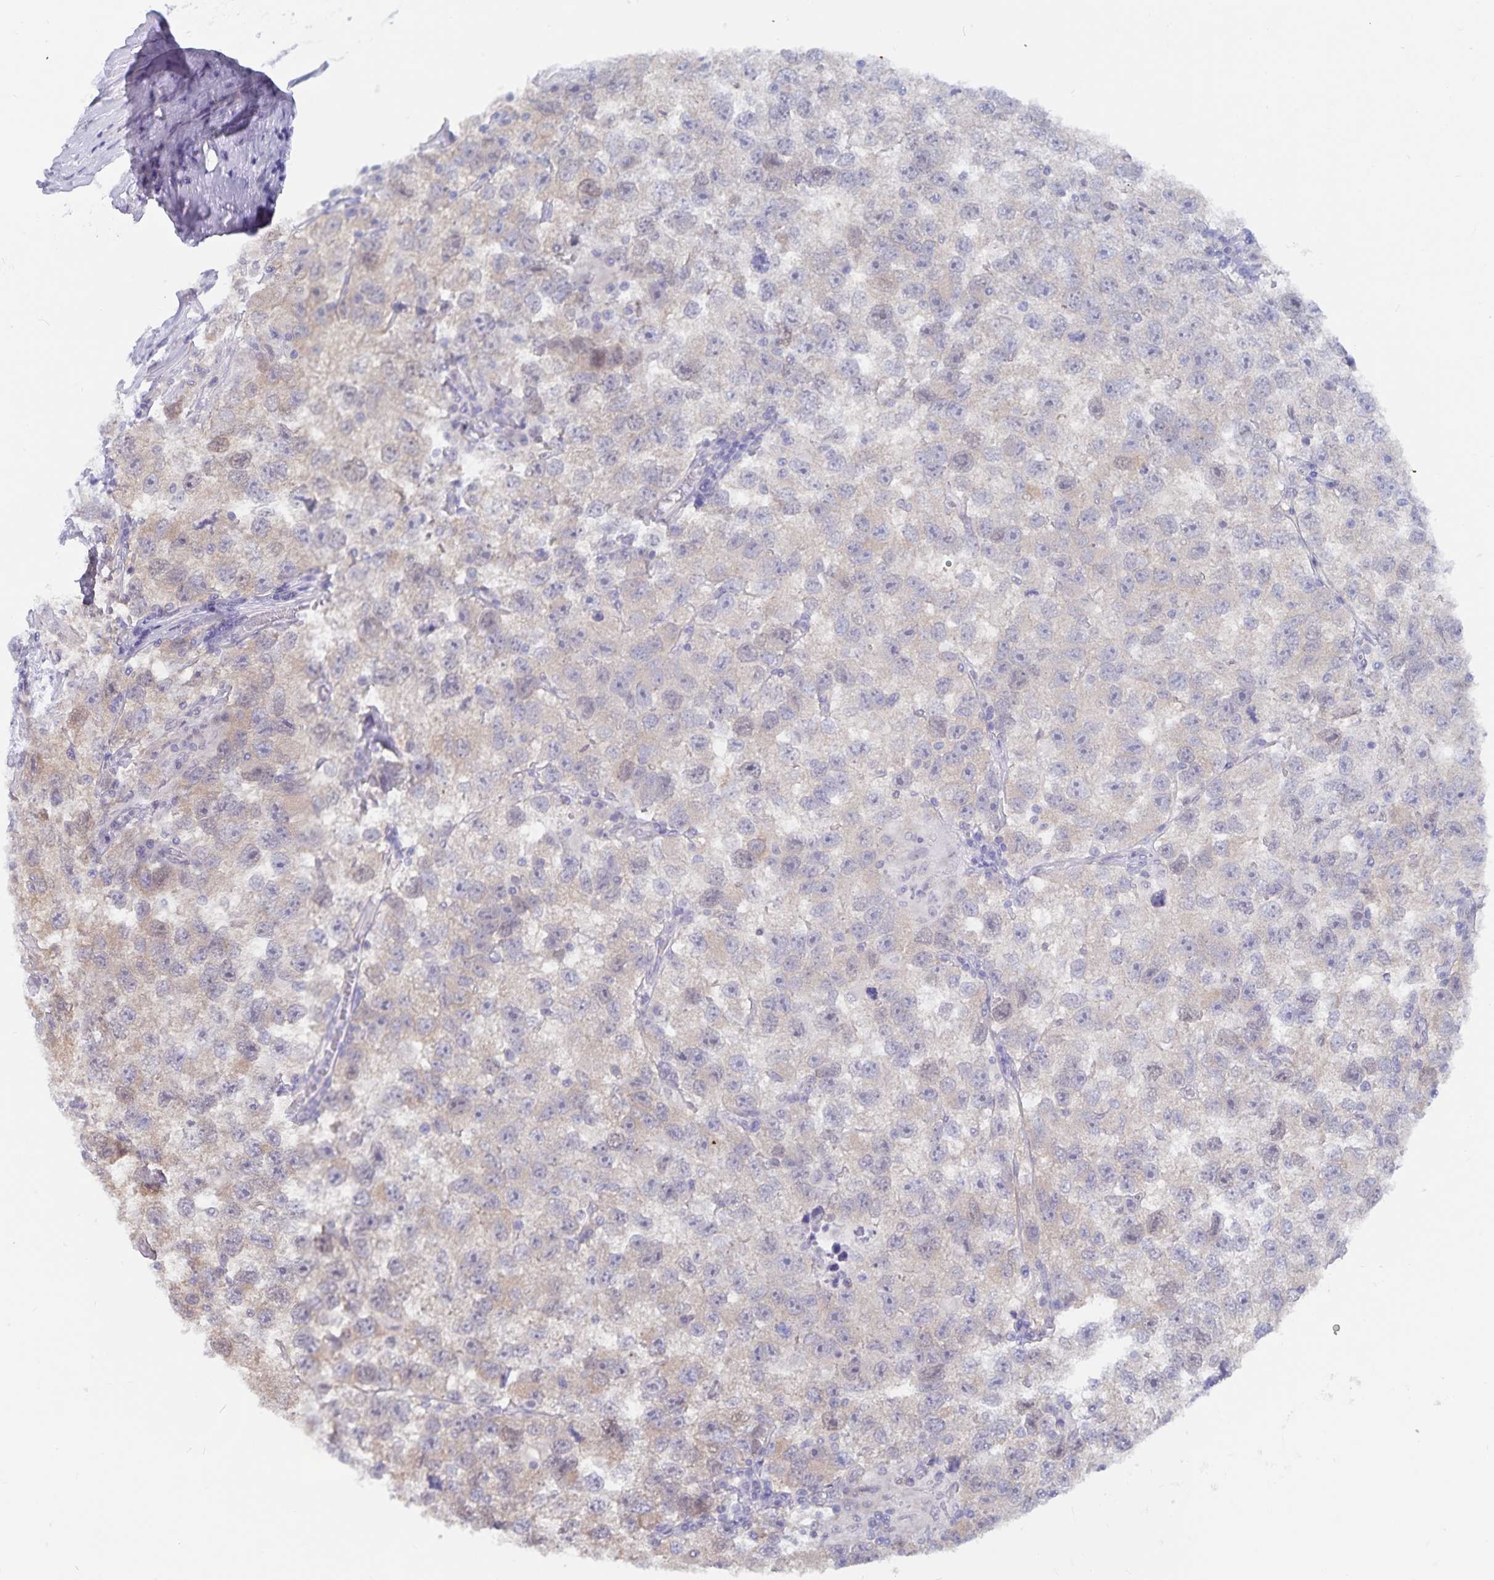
{"staining": {"intensity": "weak", "quantity": "25%-75%", "location": "cytoplasmic/membranous"}, "tissue": "testis cancer", "cell_type": "Tumor cells", "image_type": "cancer", "snomed": [{"axis": "morphology", "description": "Seminoma, NOS"}, {"axis": "topography", "description": "Testis"}], "caption": "A histopathology image of testis cancer (seminoma) stained for a protein demonstrates weak cytoplasmic/membranous brown staining in tumor cells.", "gene": "BAG6", "patient": {"sex": "male", "age": 26}}